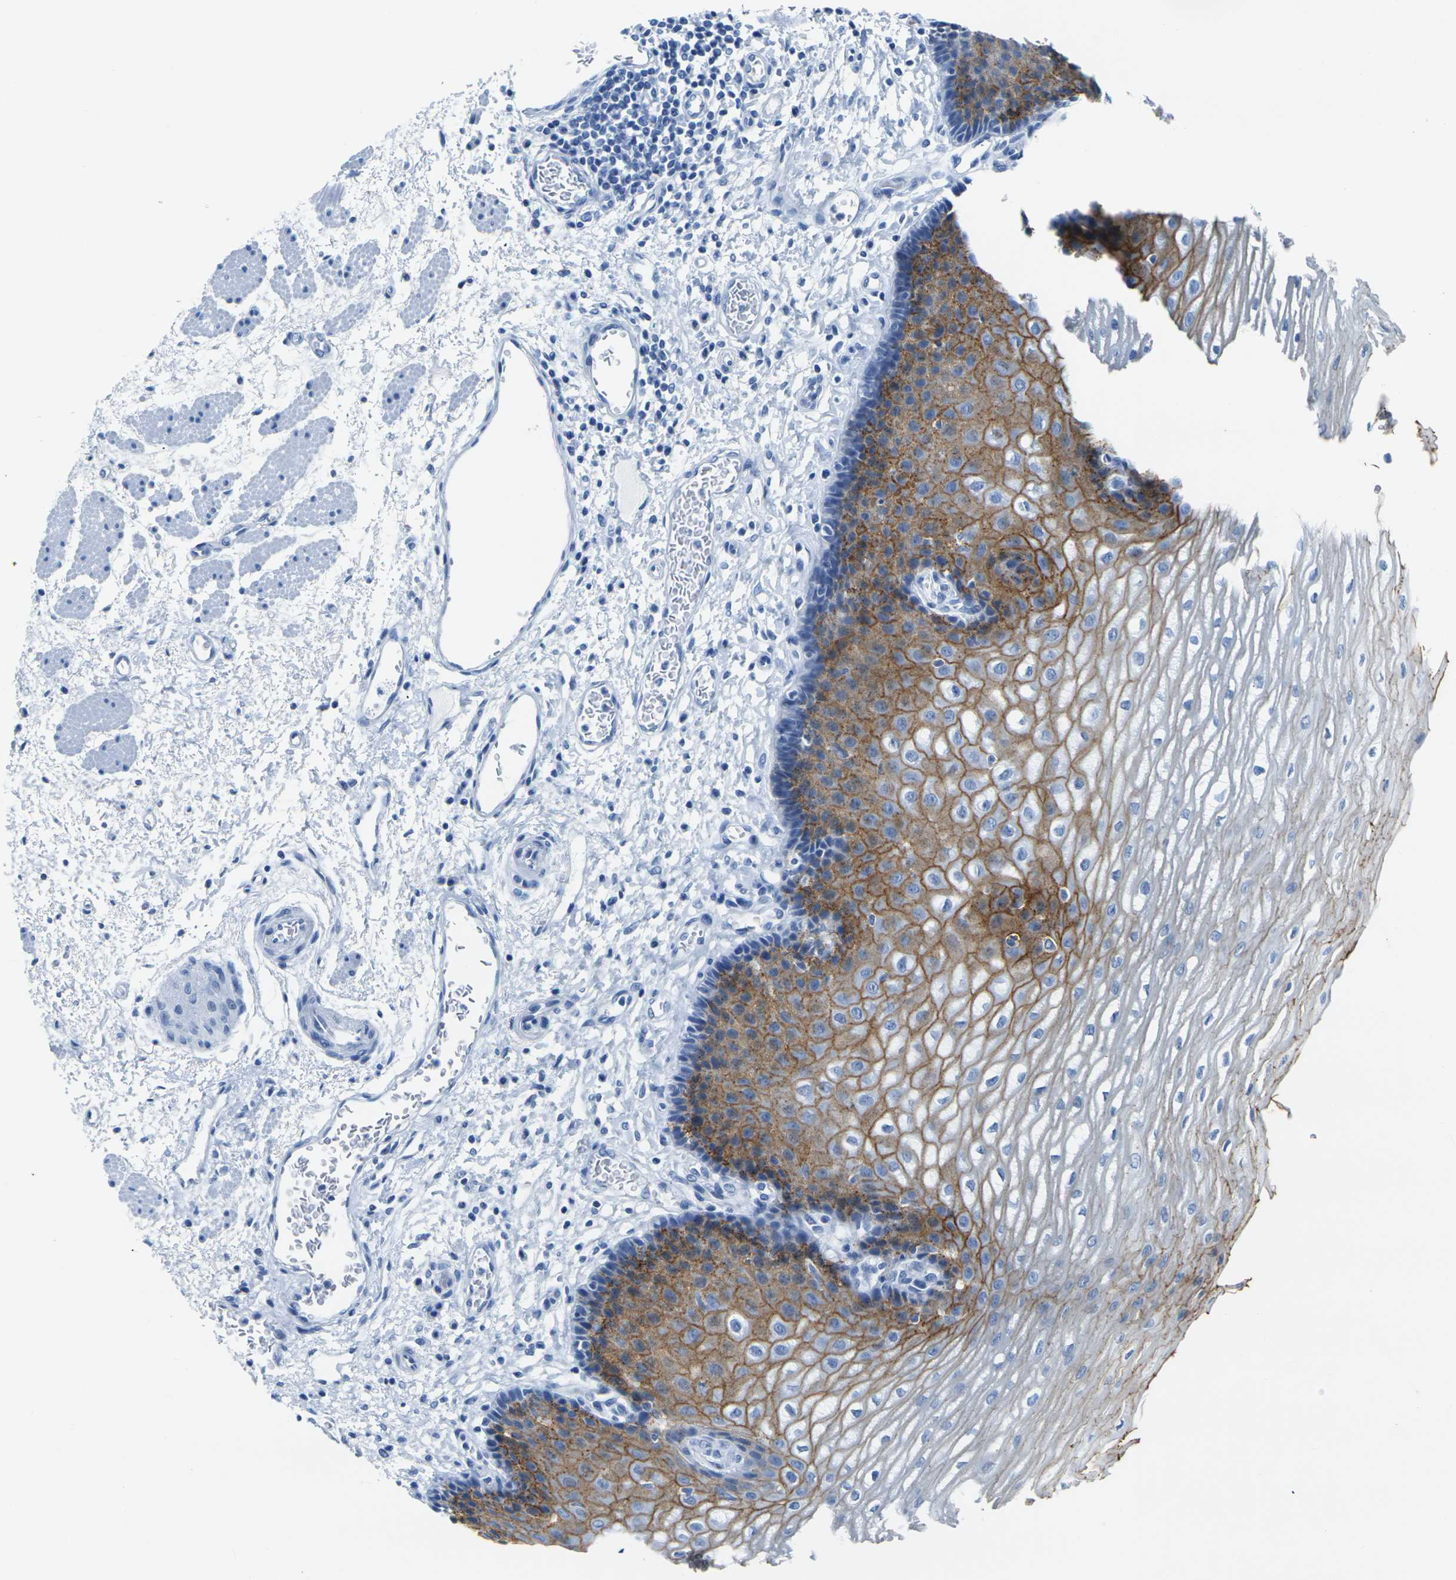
{"staining": {"intensity": "moderate", "quantity": ">75%", "location": "cytoplasmic/membranous"}, "tissue": "esophagus", "cell_type": "Squamous epithelial cells", "image_type": "normal", "snomed": [{"axis": "morphology", "description": "Normal tissue, NOS"}, {"axis": "topography", "description": "Esophagus"}], "caption": "Squamous epithelial cells demonstrate medium levels of moderate cytoplasmic/membranous expression in approximately >75% of cells in benign human esophagus.", "gene": "CLDN7", "patient": {"sex": "male", "age": 54}}